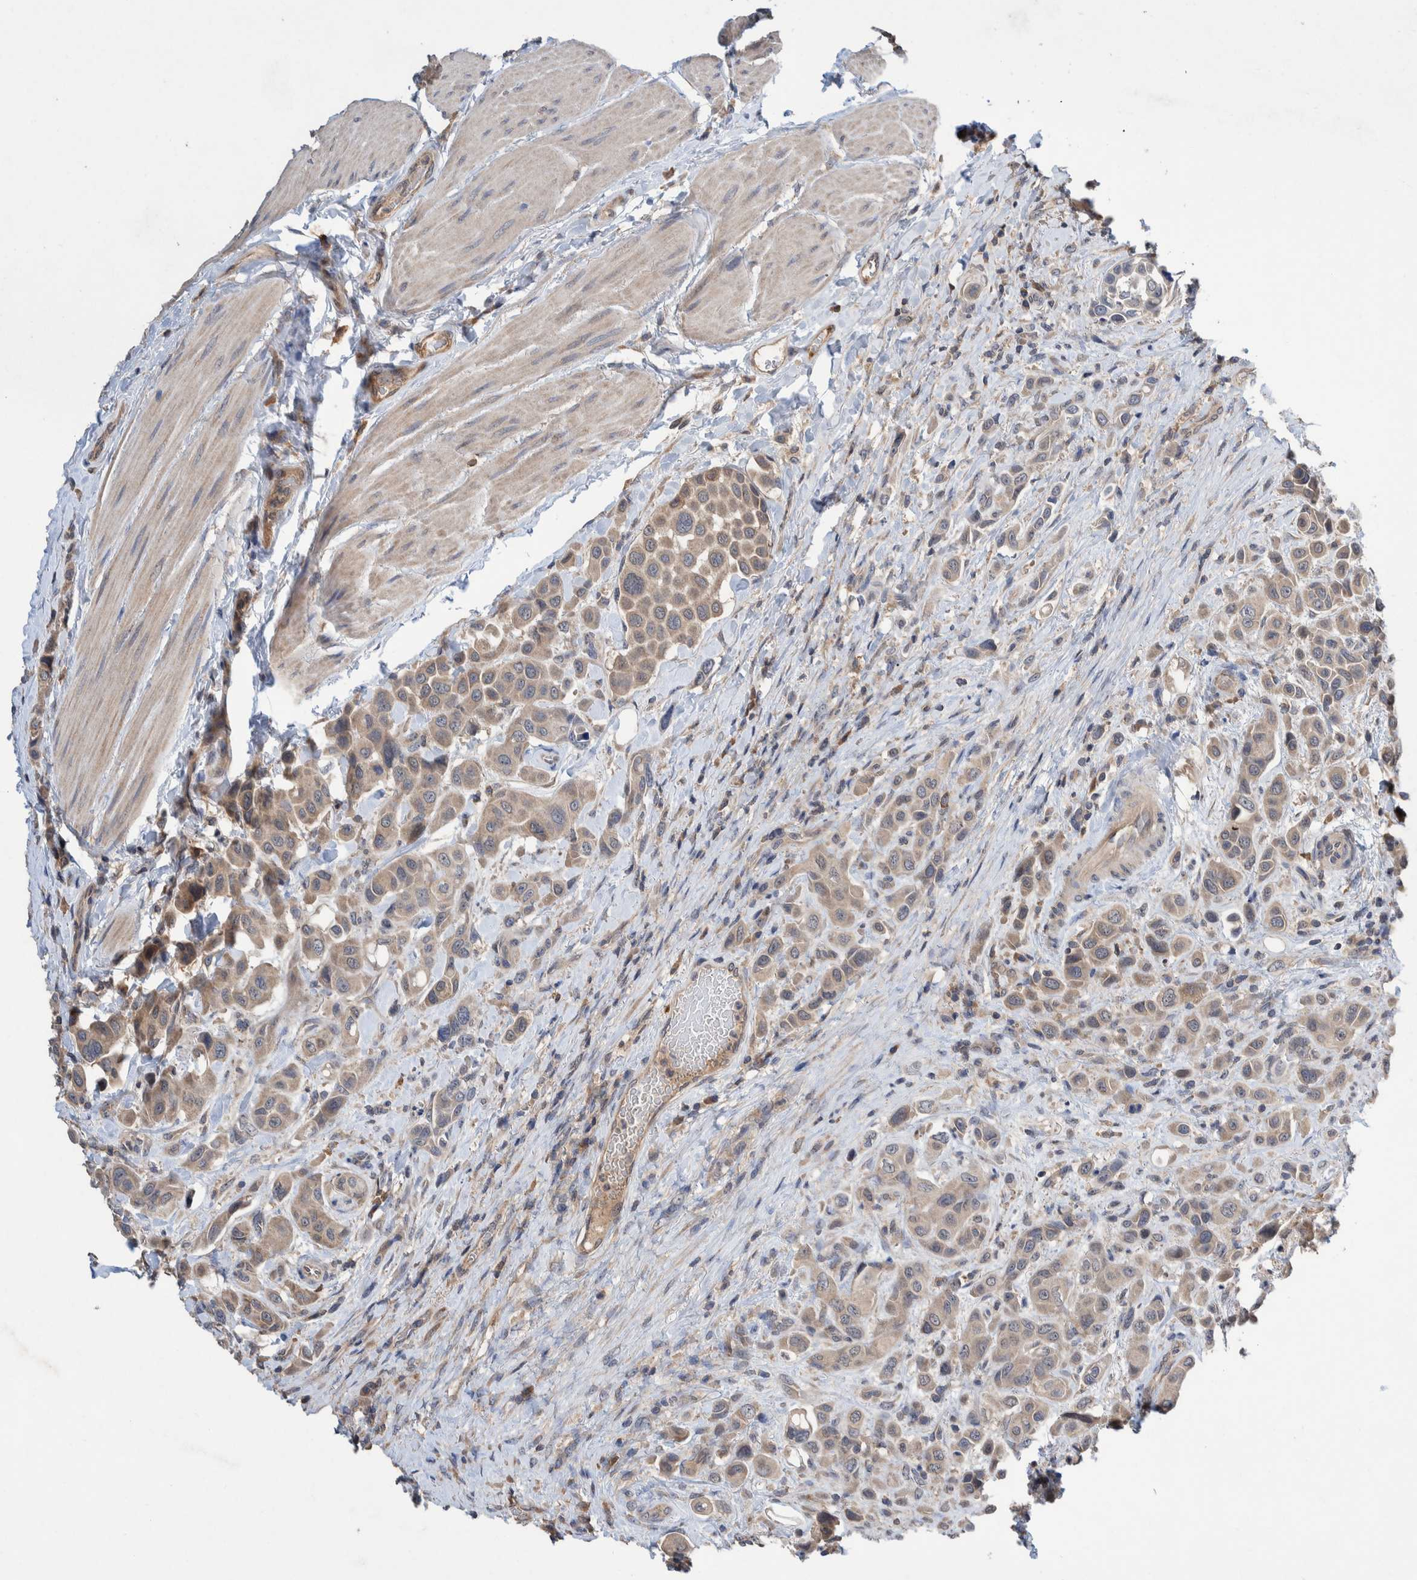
{"staining": {"intensity": "weak", "quantity": ">75%", "location": "cytoplasmic/membranous"}, "tissue": "urothelial cancer", "cell_type": "Tumor cells", "image_type": "cancer", "snomed": [{"axis": "morphology", "description": "Urothelial carcinoma, High grade"}, {"axis": "topography", "description": "Urinary bladder"}], "caption": "Immunohistochemistry of human high-grade urothelial carcinoma shows low levels of weak cytoplasmic/membranous expression in about >75% of tumor cells.", "gene": "PLPBP", "patient": {"sex": "male", "age": 50}}